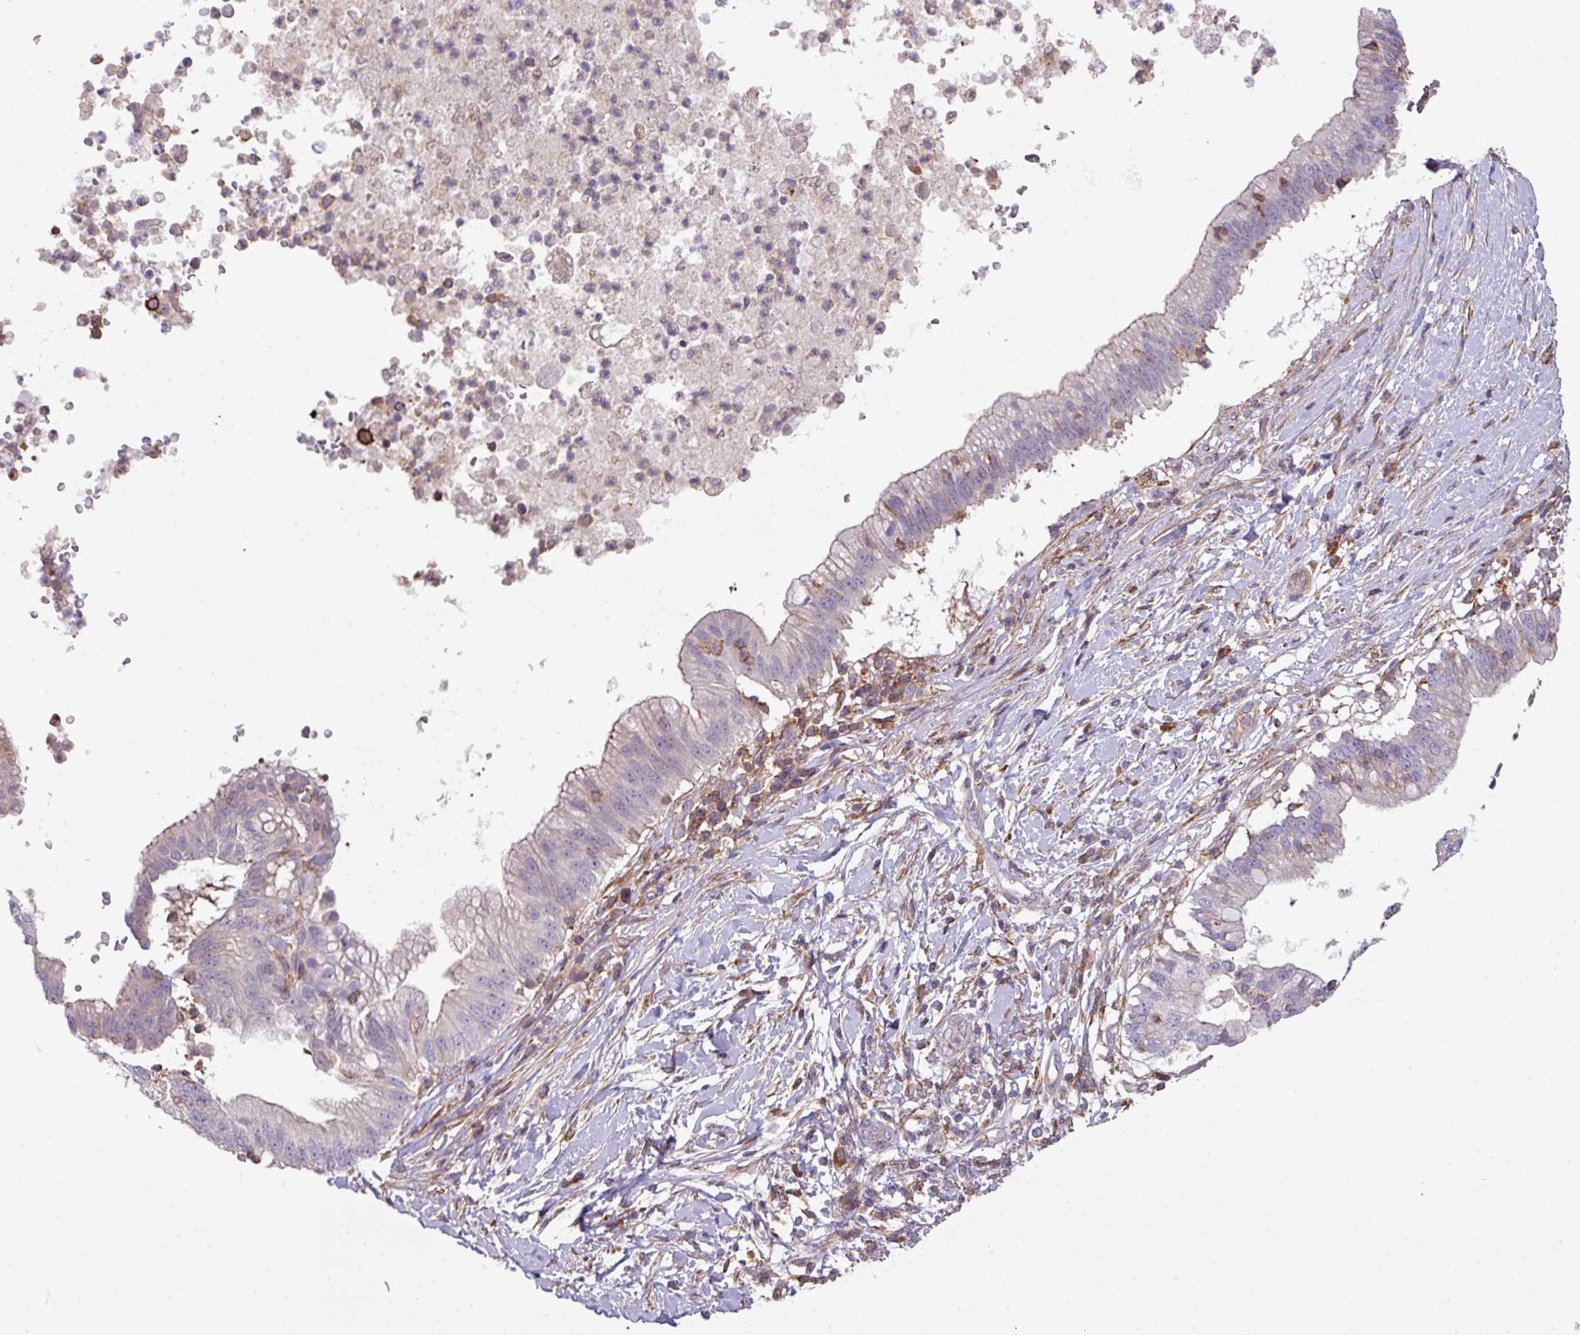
{"staining": {"intensity": "negative", "quantity": "none", "location": "none"}, "tissue": "pancreatic cancer", "cell_type": "Tumor cells", "image_type": "cancer", "snomed": [{"axis": "morphology", "description": "Adenocarcinoma, NOS"}, {"axis": "topography", "description": "Pancreas"}], "caption": "Immunohistochemistry image of neoplastic tissue: adenocarcinoma (pancreatic) stained with DAB (3,3'-diaminobenzidine) shows no significant protein positivity in tumor cells.", "gene": "LRRC41", "patient": {"sex": "male", "age": 68}}